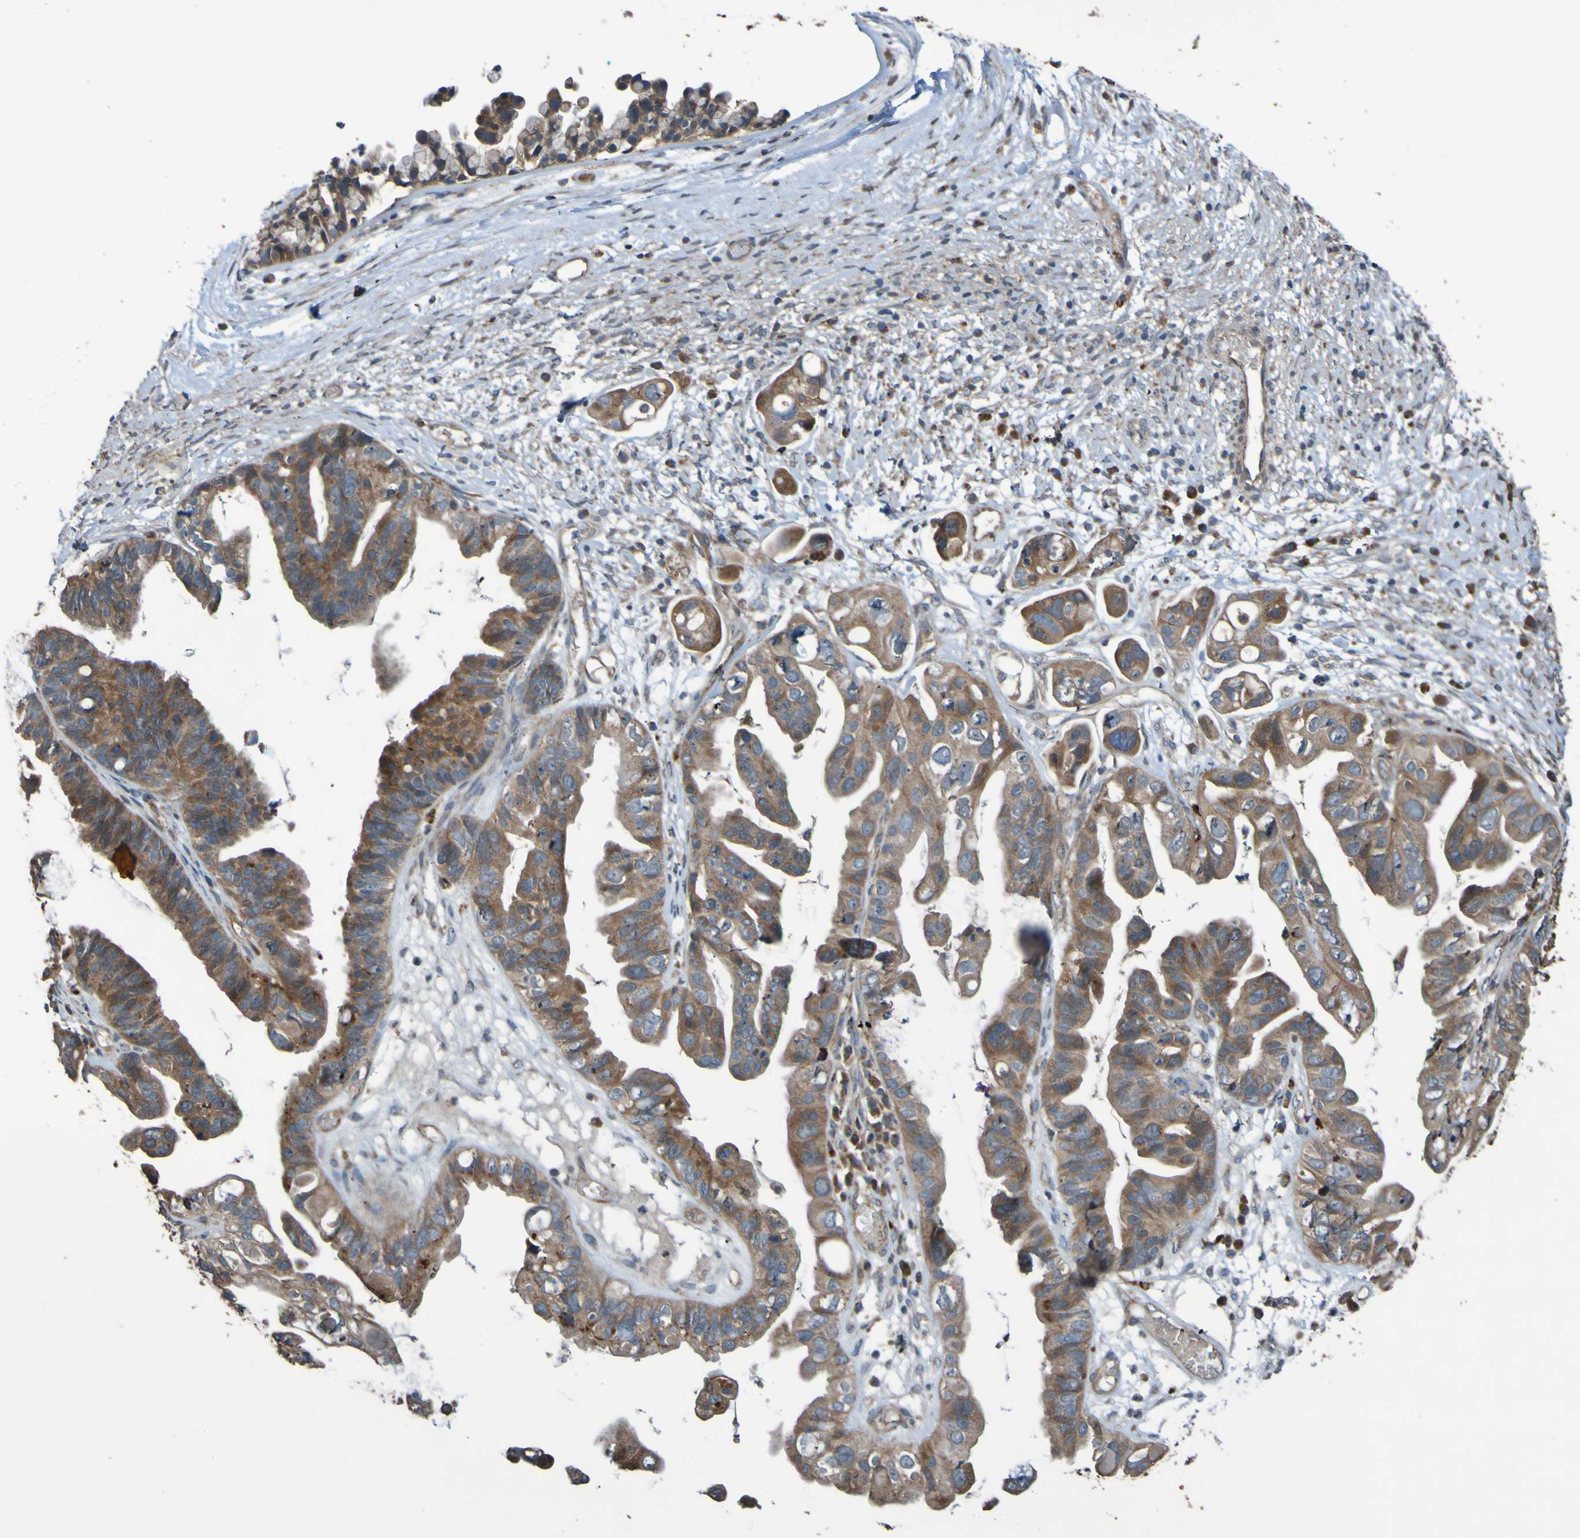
{"staining": {"intensity": "moderate", "quantity": ">75%", "location": "cytoplasmic/membranous"}, "tissue": "ovarian cancer", "cell_type": "Tumor cells", "image_type": "cancer", "snomed": [{"axis": "morphology", "description": "Cystadenocarcinoma, serous, NOS"}, {"axis": "topography", "description": "Ovary"}], "caption": "DAB immunohistochemical staining of human ovarian cancer reveals moderate cytoplasmic/membranous protein positivity in about >75% of tumor cells.", "gene": "UCN", "patient": {"sex": "female", "age": 56}}